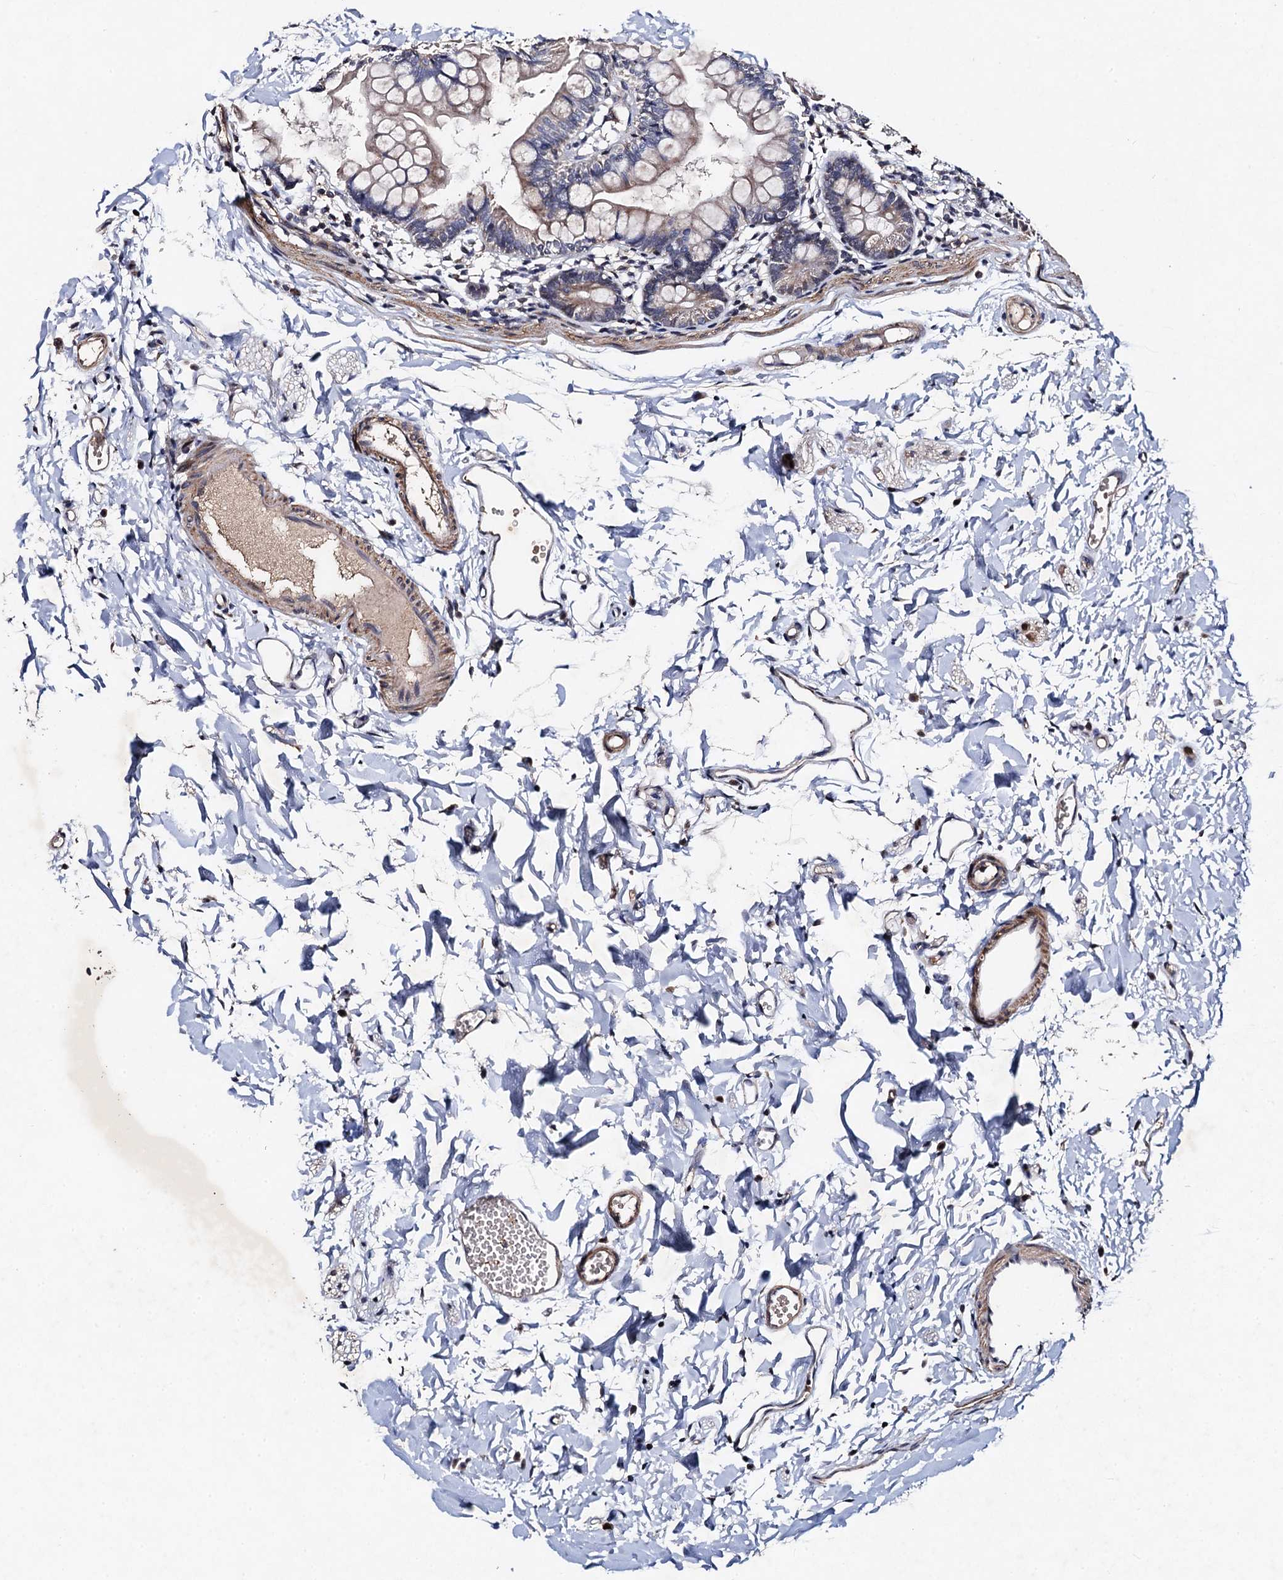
{"staining": {"intensity": "weak", "quantity": "<25%", "location": "cytoplasmic/membranous"}, "tissue": "small intestine", "cell_type": "Glandular cells", "image_type": "normal", "snomed": [{"axis": "morphology", "description": "Normal tissue, NOS"}, {"axis": "topography", "description": "Small intestine"}], "caption": "Photomicrograph shows no significant protein staining in glandular cells of unremarkable small intestine. The staining is performed using DAB (3,3'-diaminobenzidine) brown chromogen with nuclei counter-stained in using hematoxylin.", "gene": "PPTC7", "patient": {"sex": "male", "age": 7}}